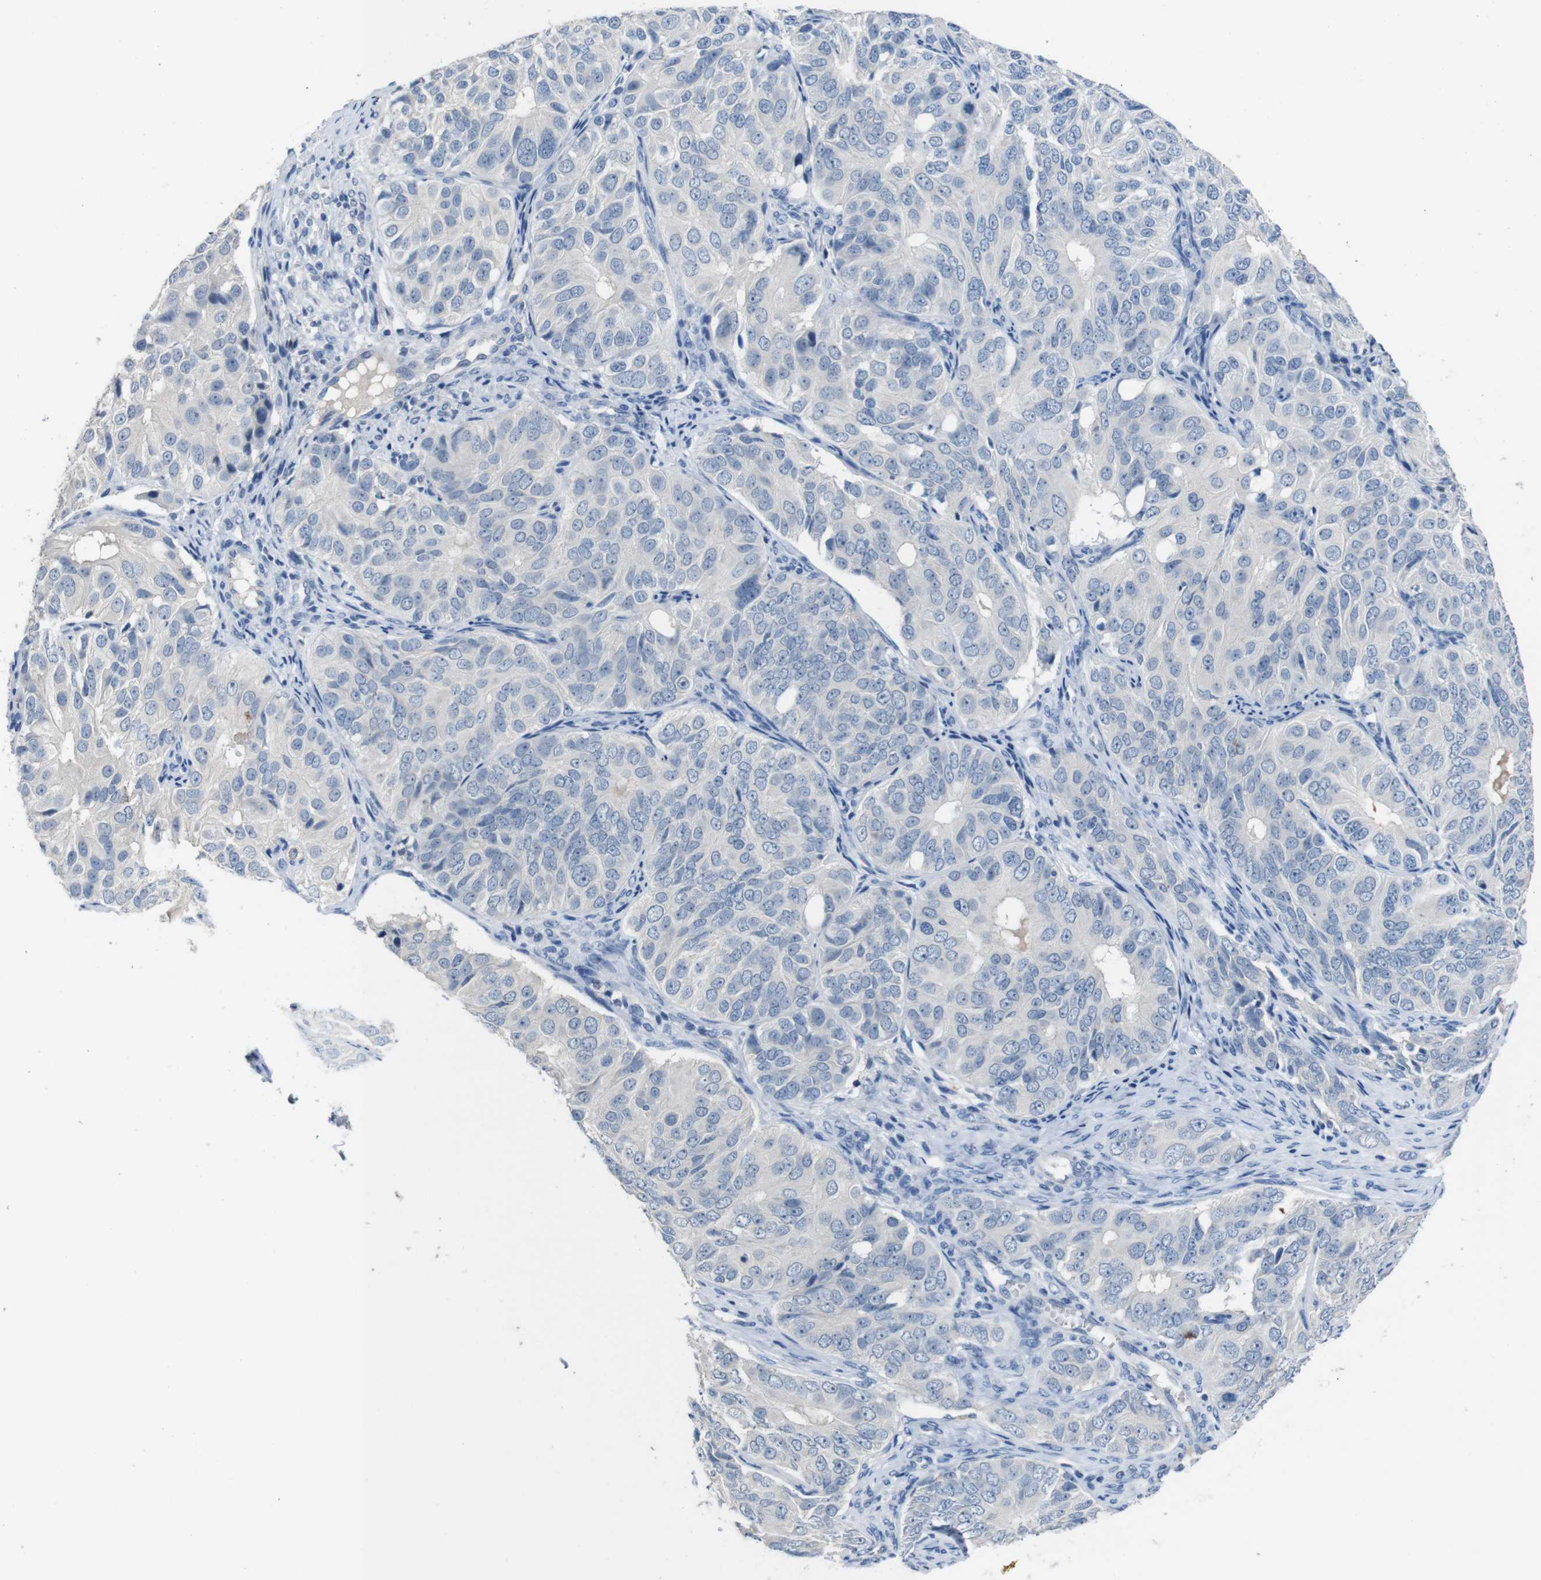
{"staining": {"intensity": "negative", "quantity": "none", "location": "none"}, "tissue": "ovarian cancer", "cell_type": "Tumor cells", "image_type": "cancer", "snomed": [{"axis": "morphology", "description": "Carcinoma, endometroid"}, {"axis": "topography", "description": "Ovary"}], "caption": "The immunohistochemistry histopathology image has no significant staining in tumor cells of endometroid carcinoma (ovarian) tissue.", "gene": "SLC2A8", "patient": {"sex": "female", "age": 51}}